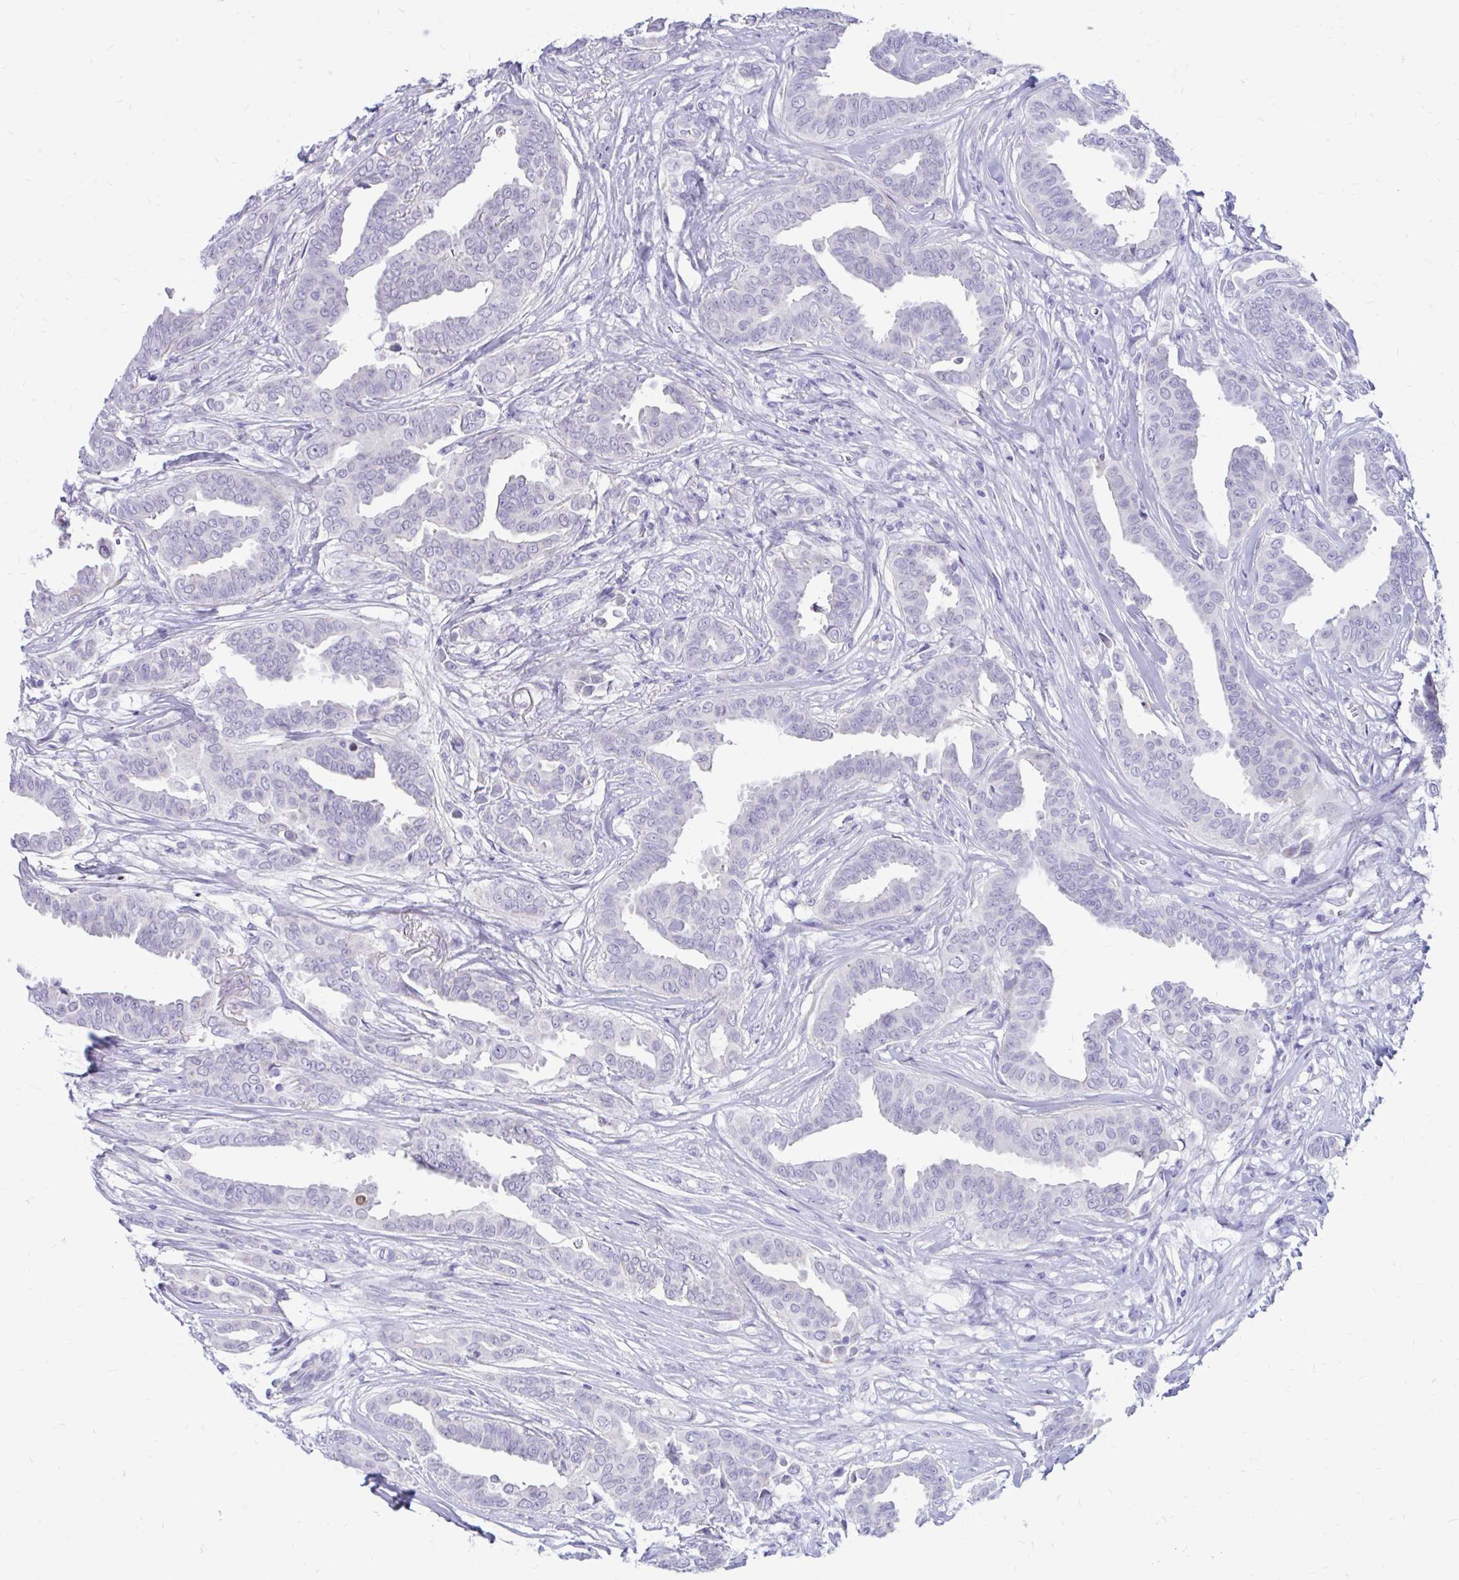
{"staining": {"intensity": "negative", "quantity": "none", "location": "none"}, "tissue": "breast cancer", "cell_type": "Tumor cells", "image_type": "cancer", "snomed": [{"axis": "morphology", "description": "Duct carcinoma"}, {"axis": "topography", "description": "Breast"}], "caption": "Immunohistochemistry of breast cancer shows no expression in tumor cells.", "gene": "IGSF5", "patient": {"sex": "female", "age": 45}}